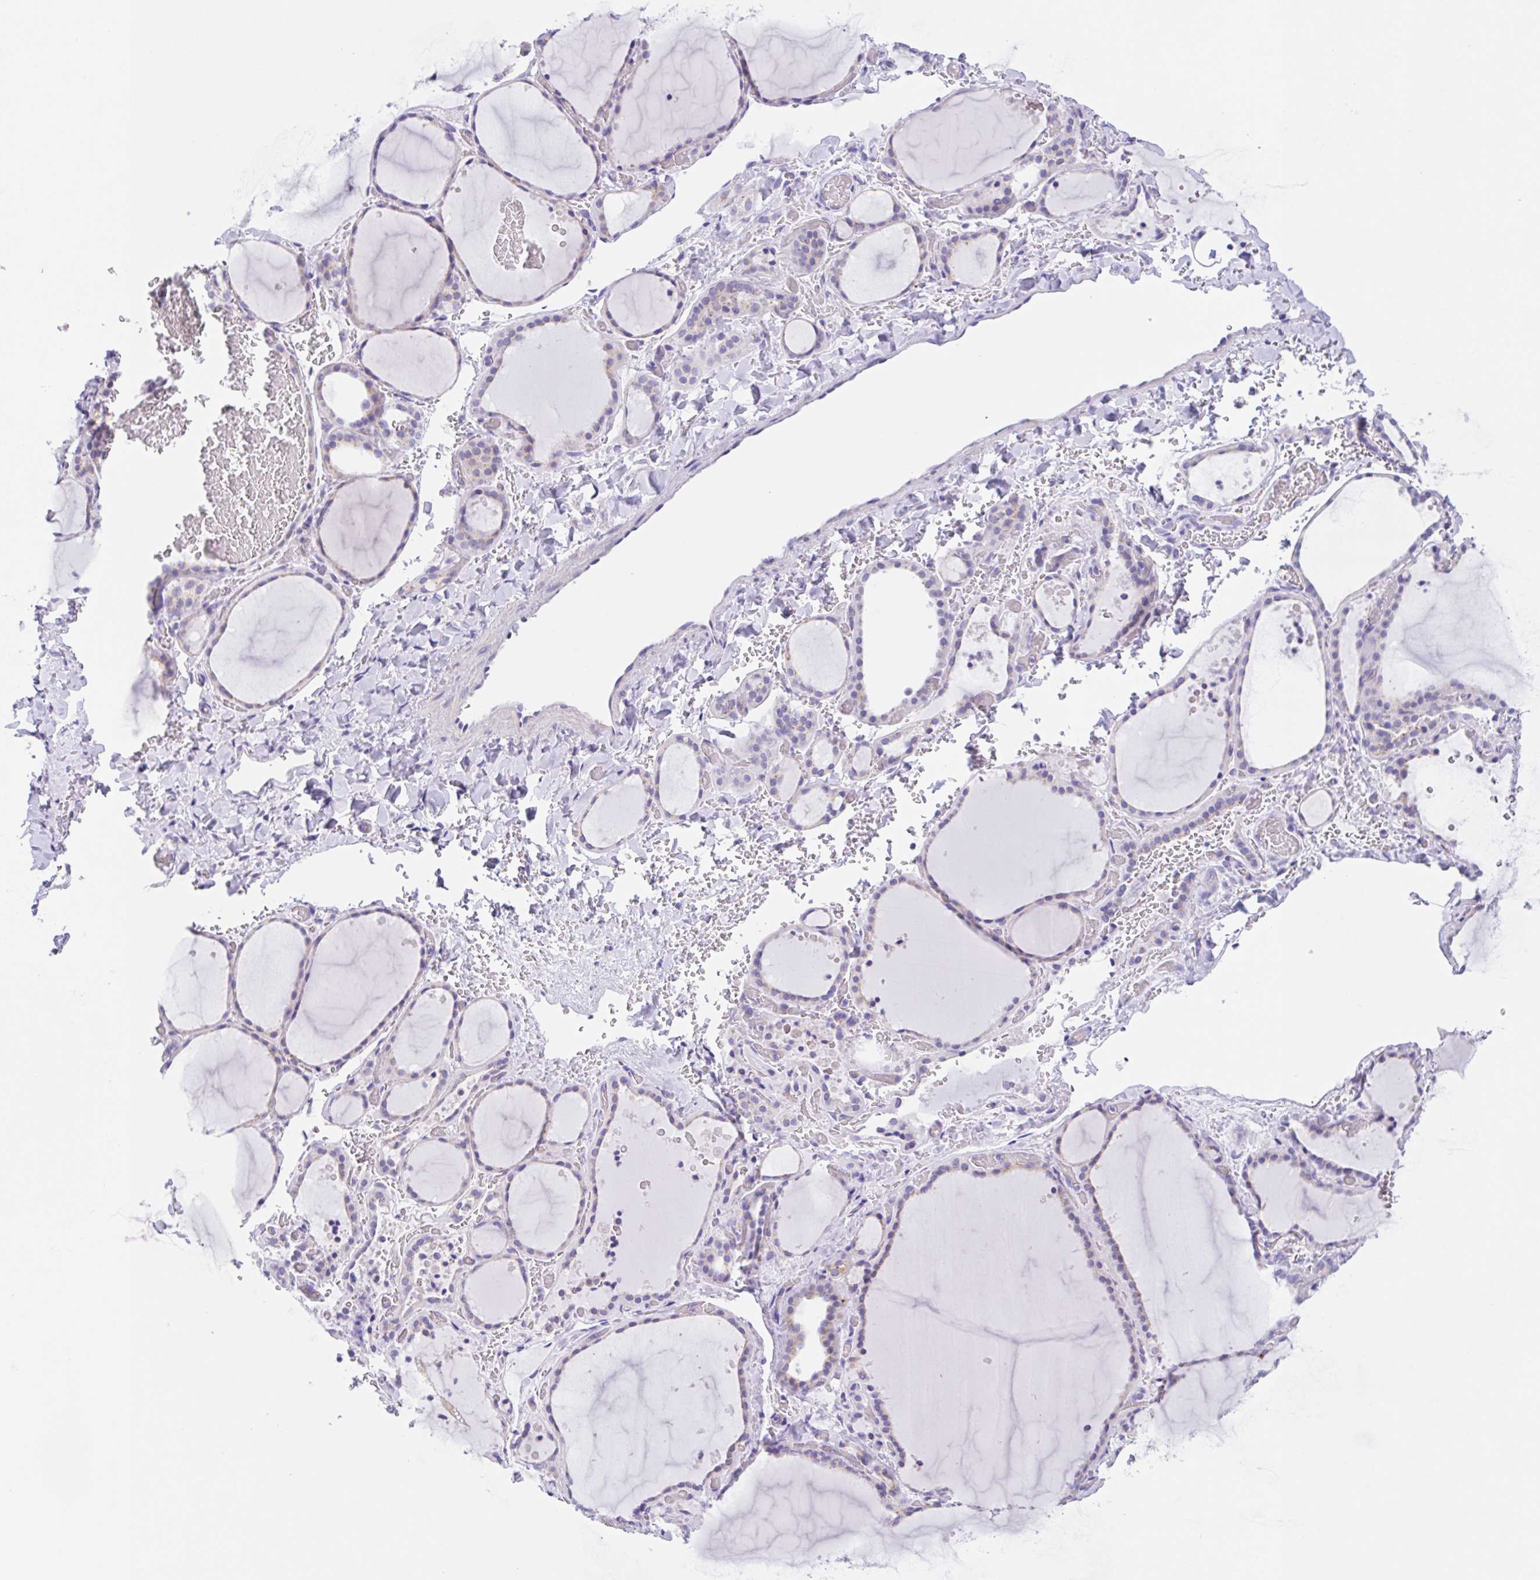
{"staining": {"intensity": "weak", "quantity": "<25%", "location": "cytoplasmic/membranous"}, "tissue": "thyroid gland", "cell_type": "Glandular cells", "image_type": "normal", "snomed": [{"axis": "morphology", "description": "Normal tissue, NOS"}, {"axis": "topography", "description": "Thyroid gland"}], "caption": "IHC of benign human thyroid gland displays no expression in glandular cells. (DAB (3,3'-diaminobenzidine) immunohistochemistry with hematoxylin counter stain).", "gene": "SCG3", "patient": {"sex": "female", "age": 36}}